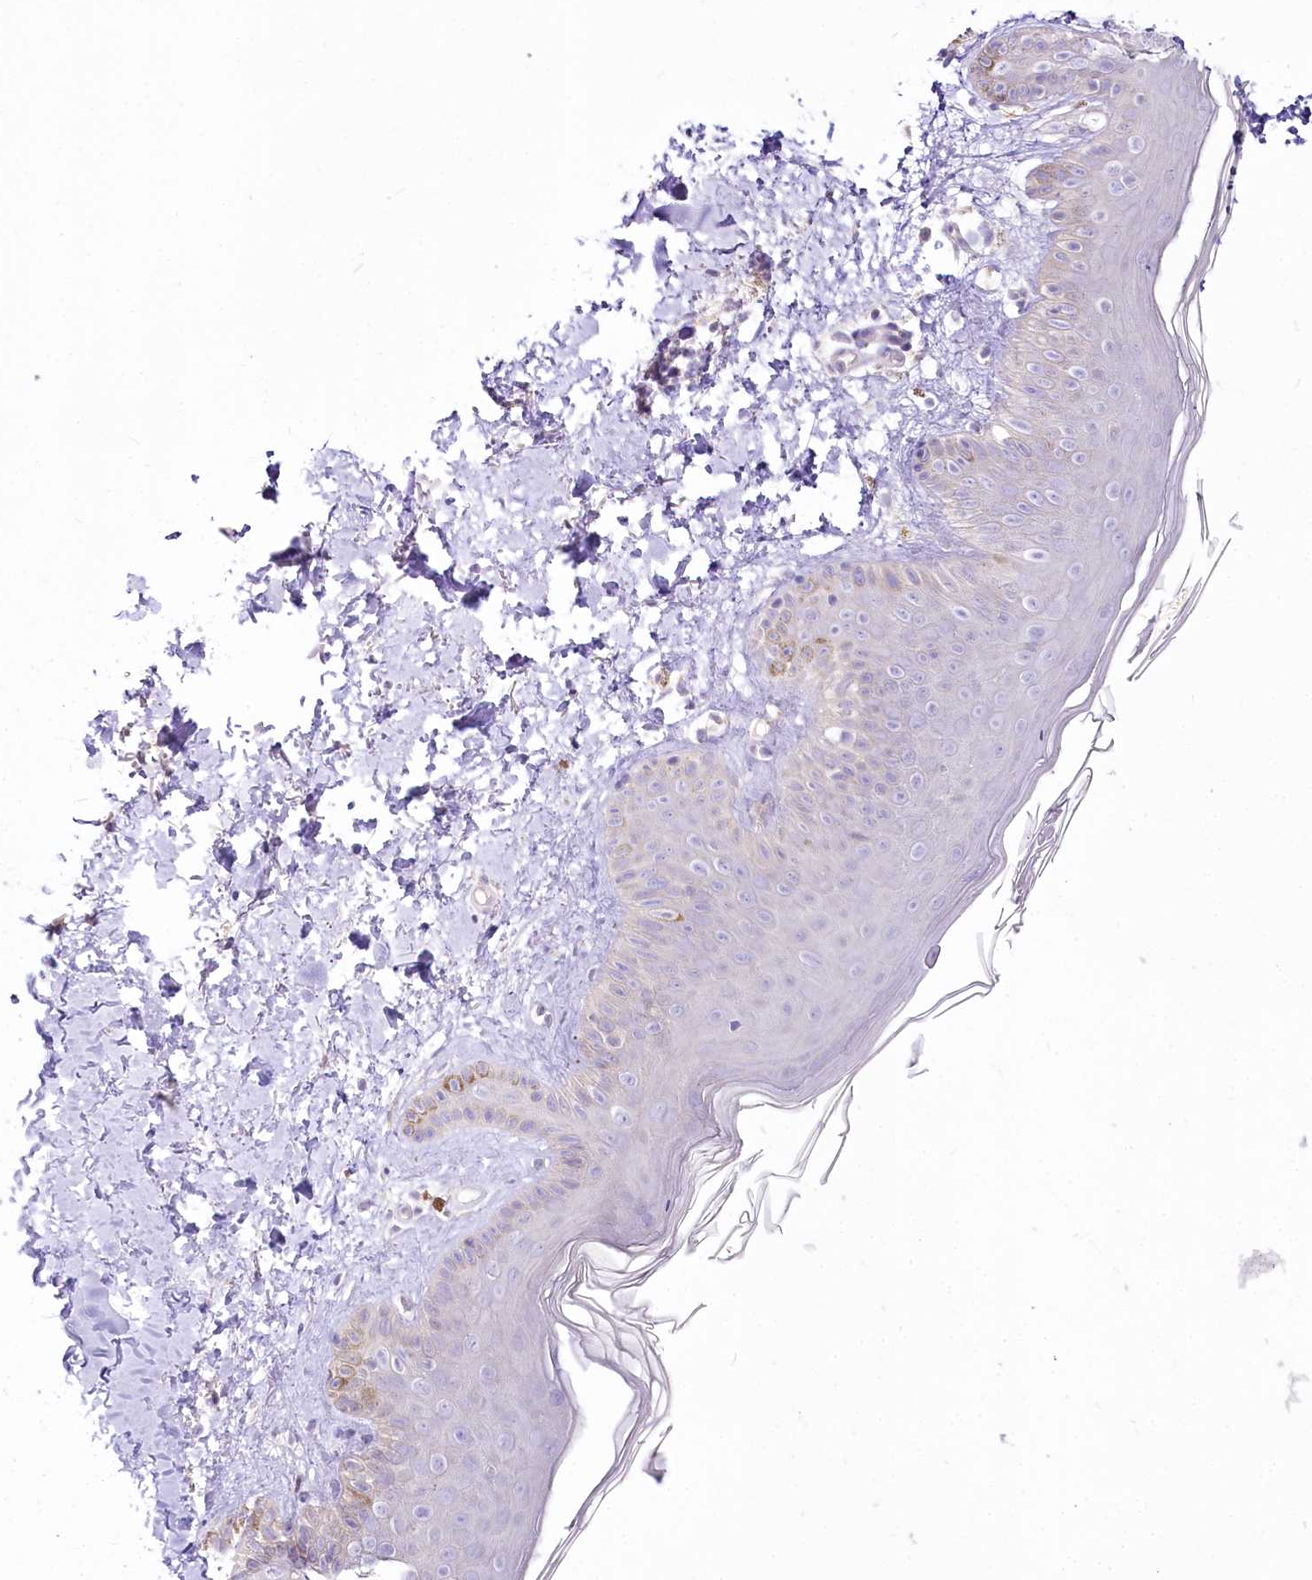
{"staining": {"intensity": "negative", "quantity": "none", "location": "none"}, "tissue": "skin", "cell_type": "Fibroblasts", "image_type": "normal", "snomed": [{"axis": "morphology", "description": "Normal tissue, NOS"}, {"axis": "topography", "description": "Skin"}], "caption": "Protein analysis of unremarkable skin reveals no significant staining in fibroblasts.", "gene": "DPYD", "patient": {"sex": "male", "age": 52}}